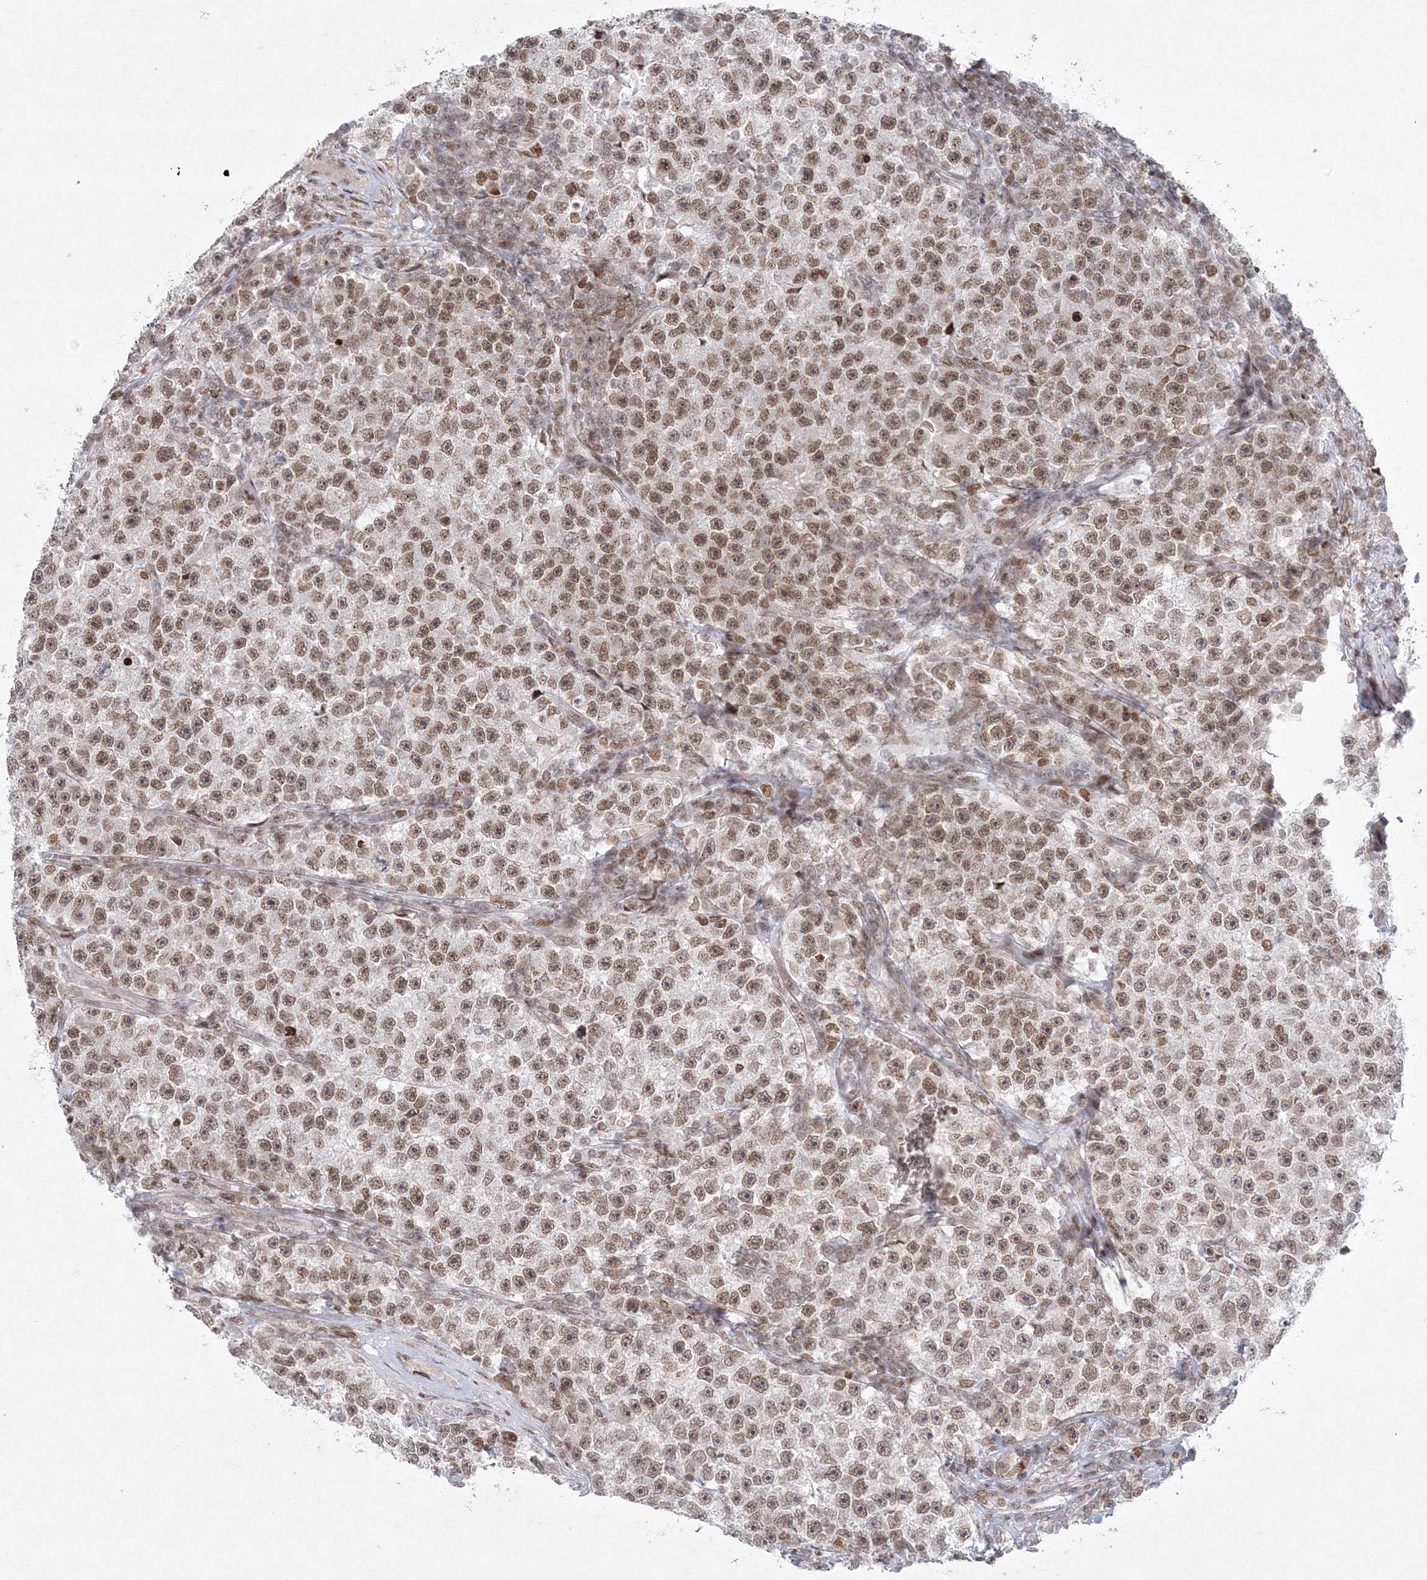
{"staining": {"intensity": "moderate", "quantity": ">75%", "location": "nuclear"}, "tissue": "testis cancer", "cell_type": "Tumor cells", "image_type": "cancer", "snomed": [{"axis": "morphology", "description": "Seminoma, NOS"}, {"axis": "topography", "description": "Testis"}], "caption": "An IHC histopathology image of tumor tissue is shown. Protein staining in brown highlights moderate nuclear positivity in testis cancer within tumor cells. (DAB IHC with brightfield microscopy, high magnification).", "gene": "KIF4A", "patient": {"sex": "male", "age": 22}}